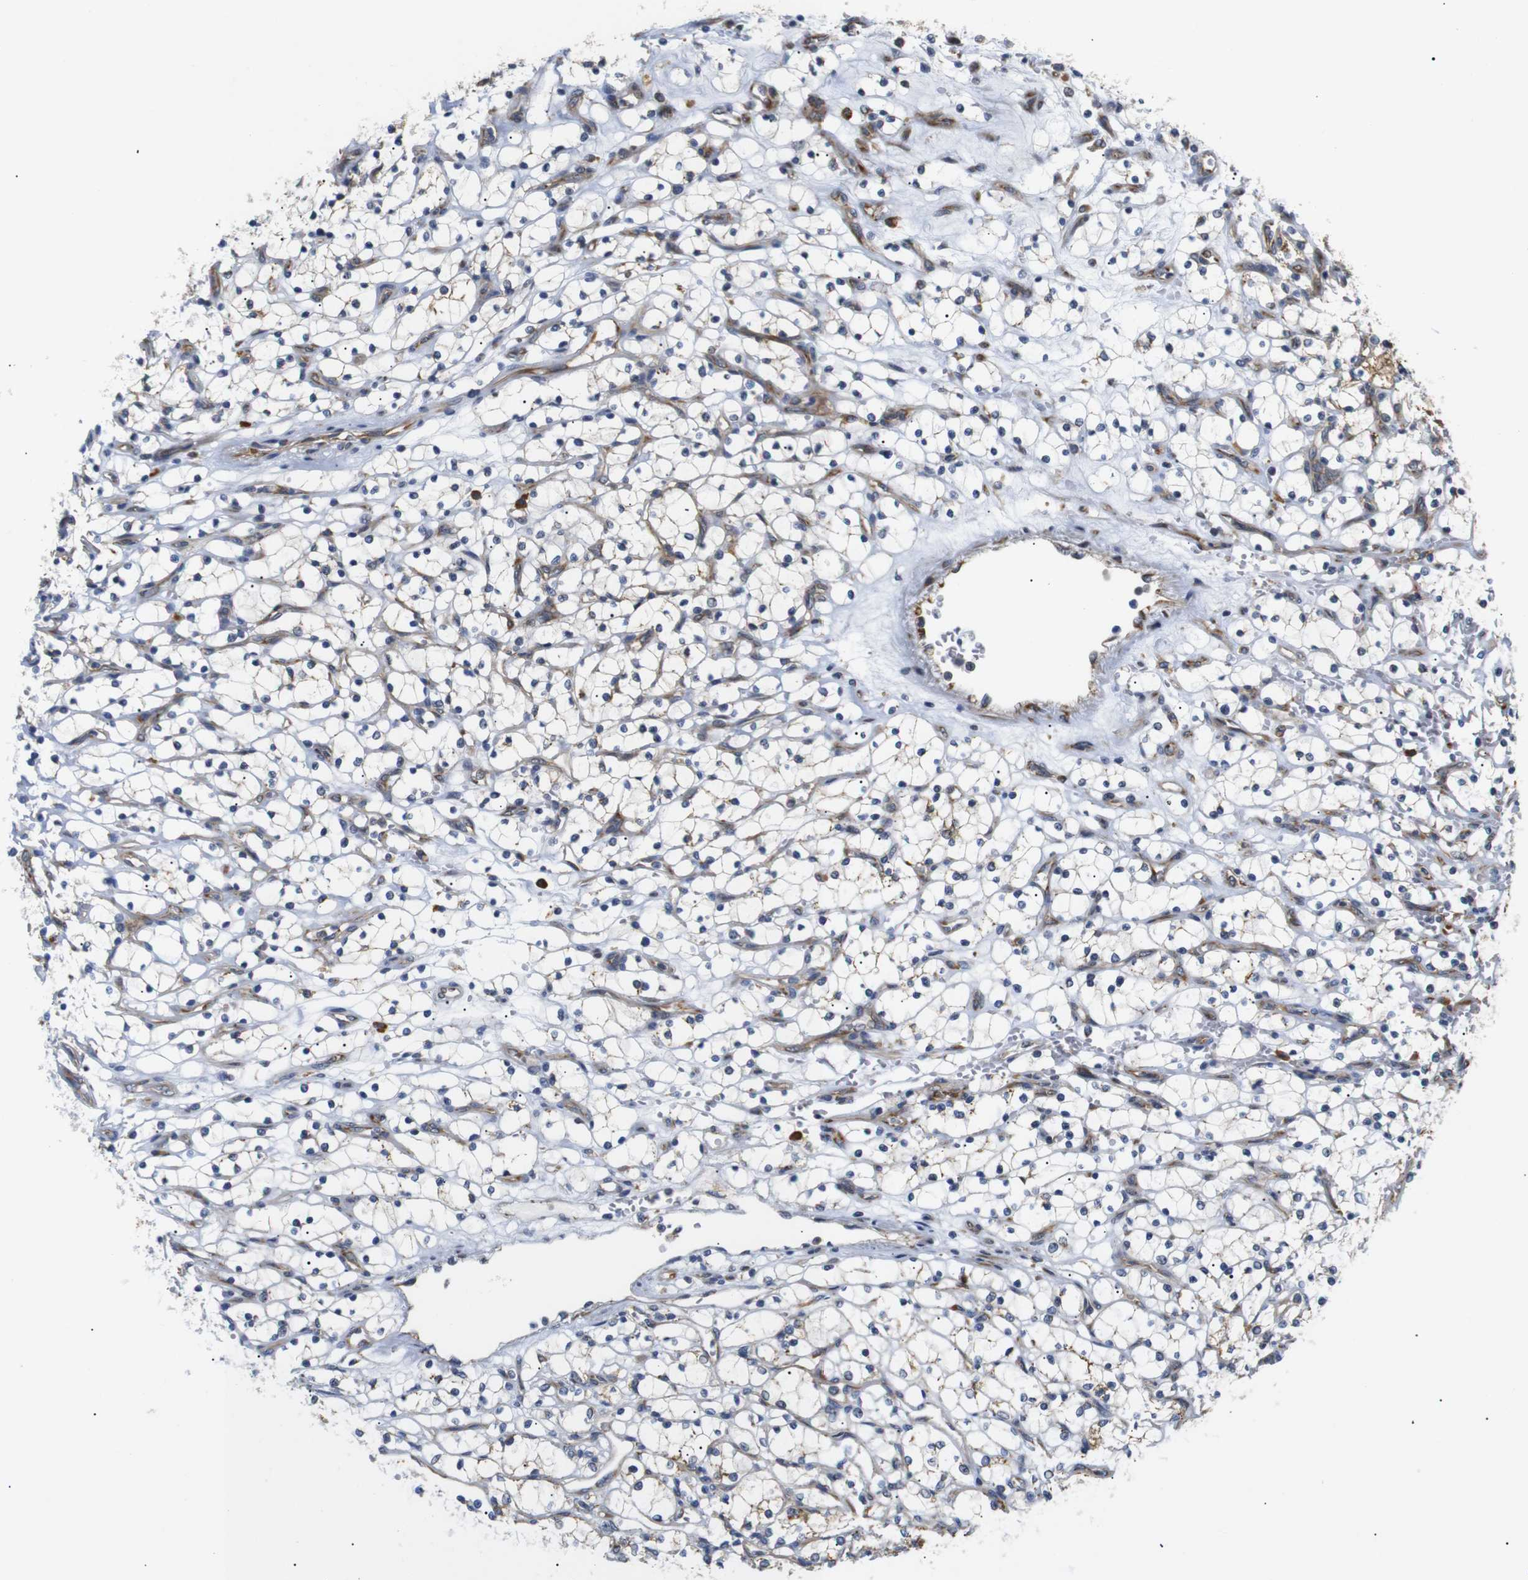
{"staining": {"intensity": "negative", "quantity": "none", "location": "none"}, "tissue": "renal cancer", "cell_type": "Tumor cells", "image_type": "cancer", "snomed": [{"axis": "morphology", "description": "Adenocarcinoma, NOS"}, {"axis": "topography", "description": "Kidney"}], "caption": "The micrograph exhibits no staining of tumor cells in renal cancer (adenocarcinoma).", "gene": "KANK4", "patient": {"sex": "female", "age": 69}}